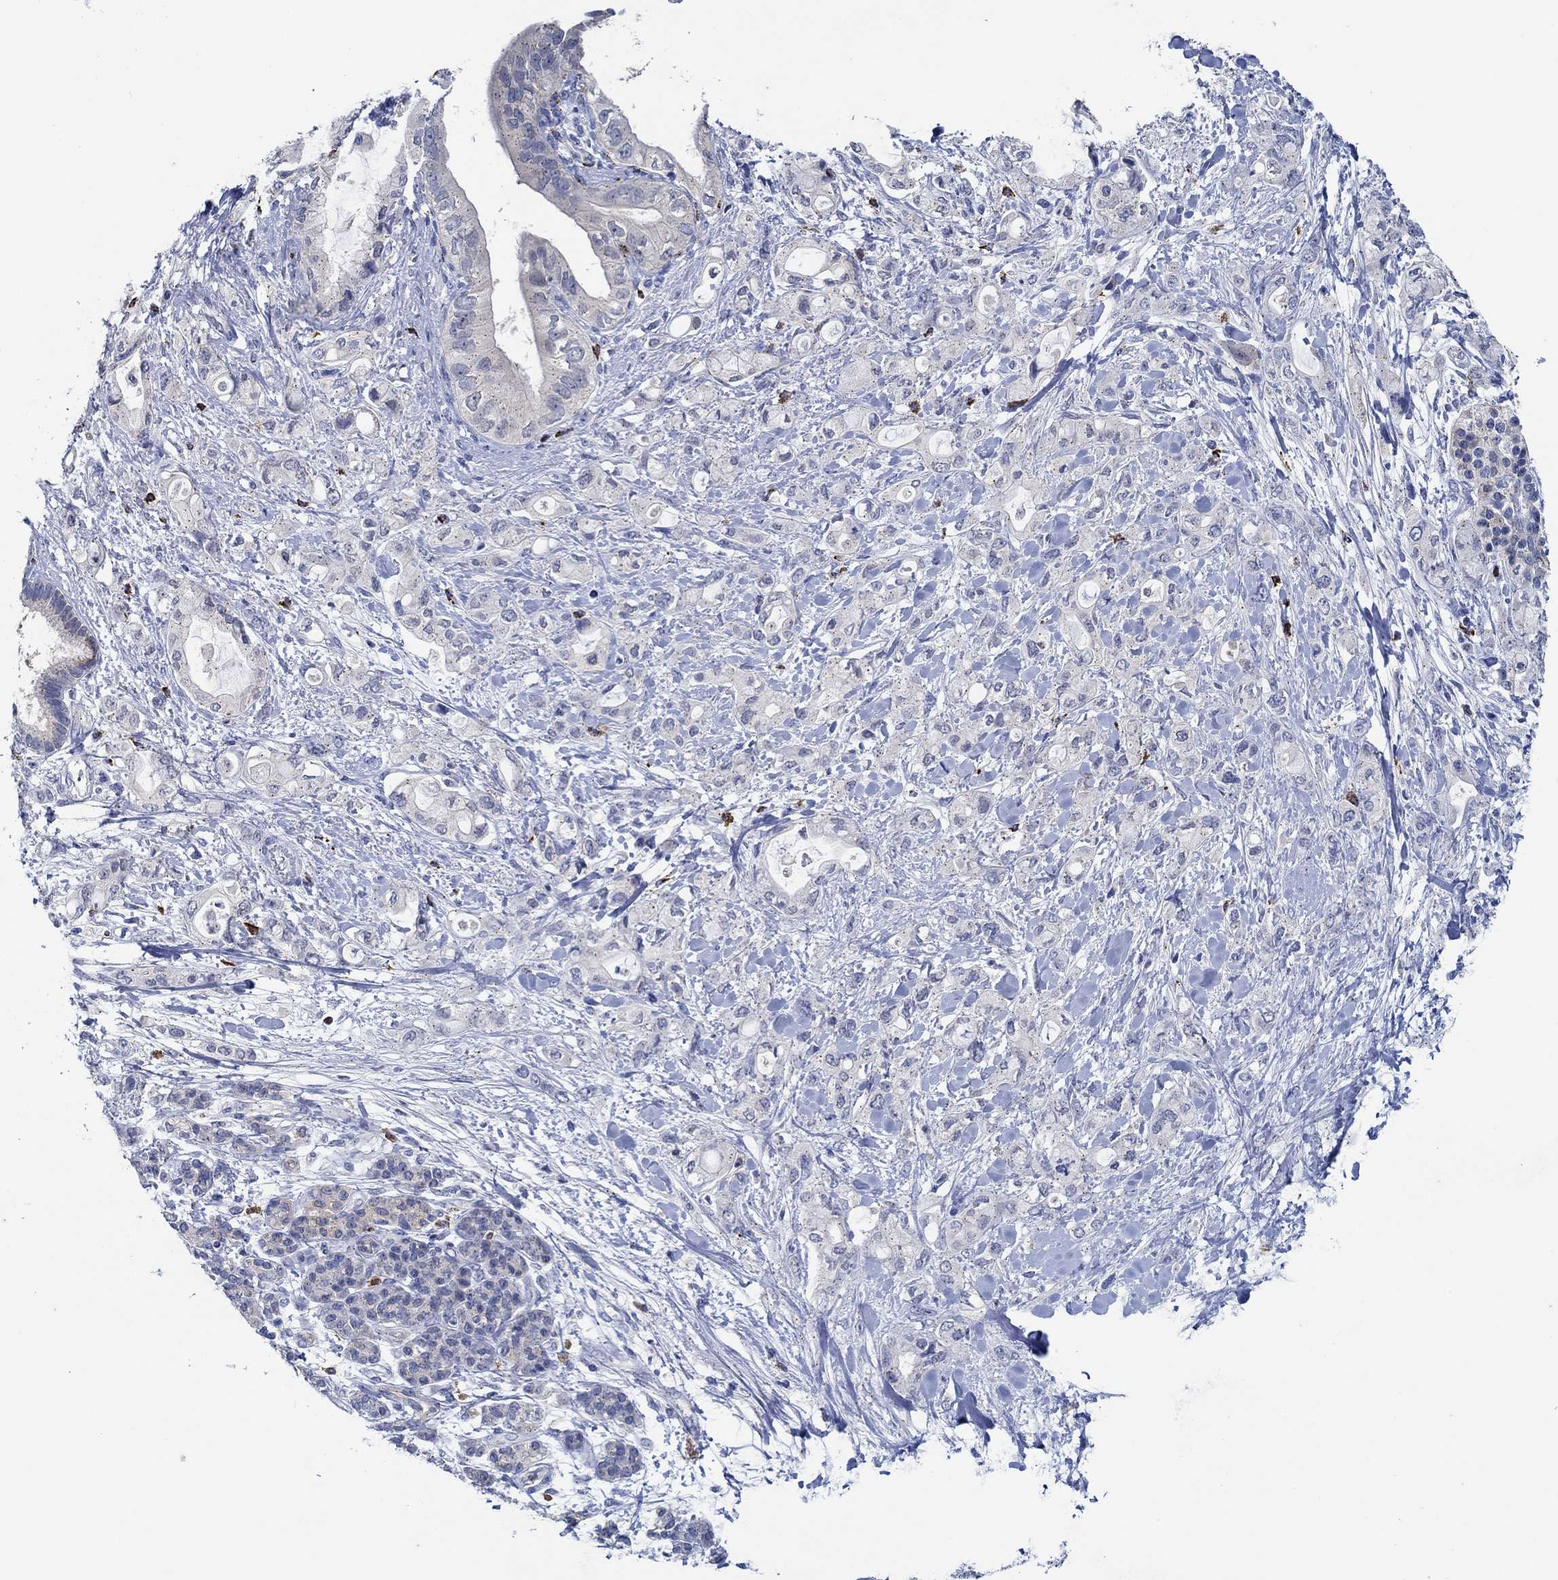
{"staining": {"intensity": "negative", "quantity": "none", "location": "none"}, "tissue": "pancreatic cancer", "cell_type": "Tumor cells", "image_type": "cancer", "snomed": [{"axis": "morphology", "description": "Adenocarcinoma, NOS"}, {"axis": "topography", "description": "Pancreas"}], "caption": "Immunohistochemistry of human pancreatic cancer displays no positivity in tumor cells. (DAB (3,3'-diaminobenzidine) immunohistochemistry (IHC) visualized using brightfield microscopy, high magnification).", "gene": "CPM", "patient": {"sex": "female", "age": 56}}